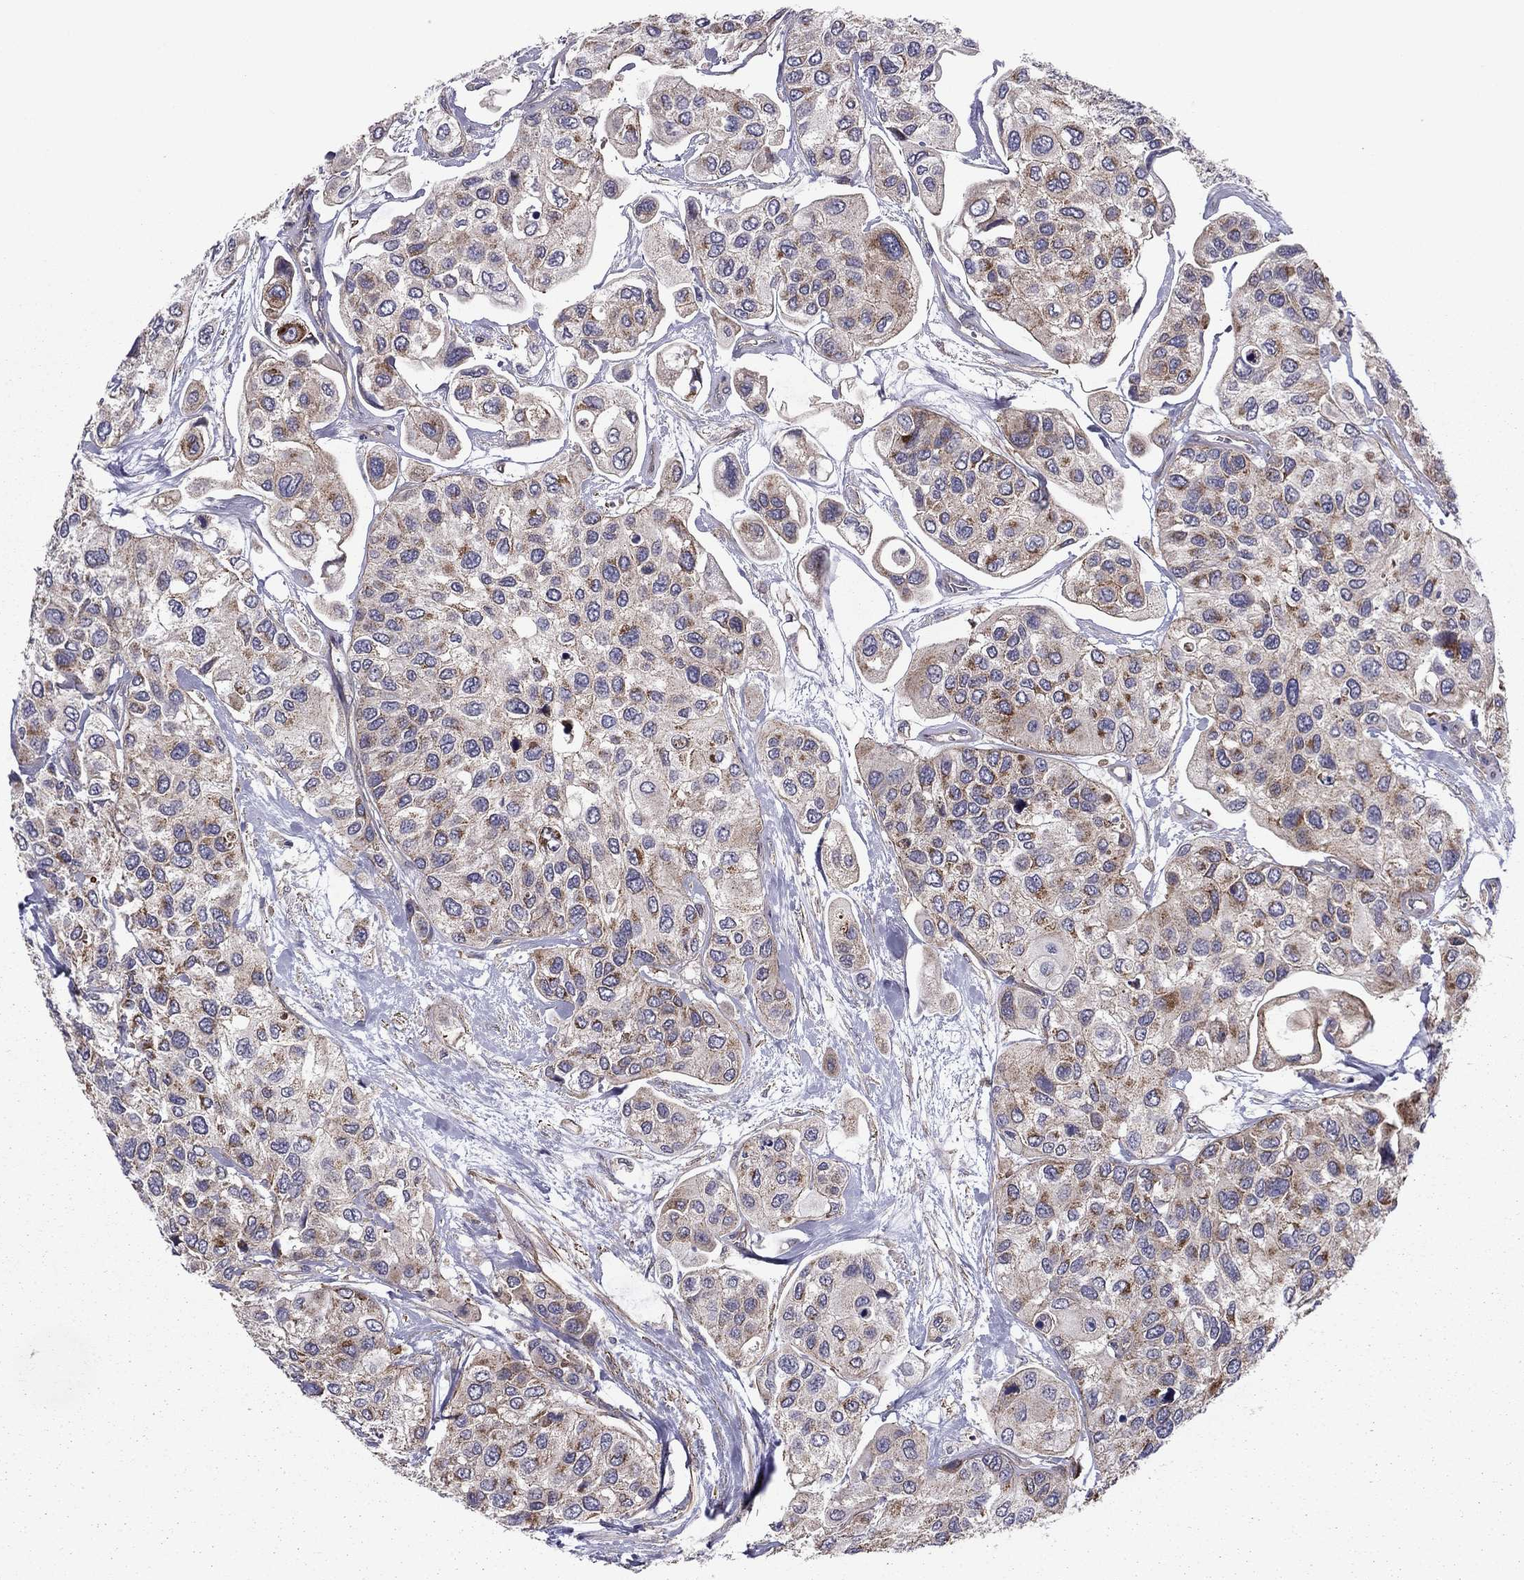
{"staining": {"intensity": "moderate", "quantity": "<25%", "location": "cytoplasmic/membranous"}, "tissue": "urothelial cancer", "cell_type": "Tumor cells", "image_type": "cancer", "snomed": [{"axis": "morphology", "description": "Urothelial carcinoma, High grade"}, {"axis": "topography", "description": "Urinary bladder"}], "caption": "High-magnification brightfield microscopy of urothelial cancer stained with DAB (3,3'-diaminobenzidine) (brown) and counterstained with hematoxylin (blue). tumor cells exhibit moderate cytoplasmic/membranous expression is appreciated in about<25% of cells. The protein is shown in brown color, while the nuclei are stained blue.", "gene": "ALG6", "patient": {"sex": "male", "age": 77}}